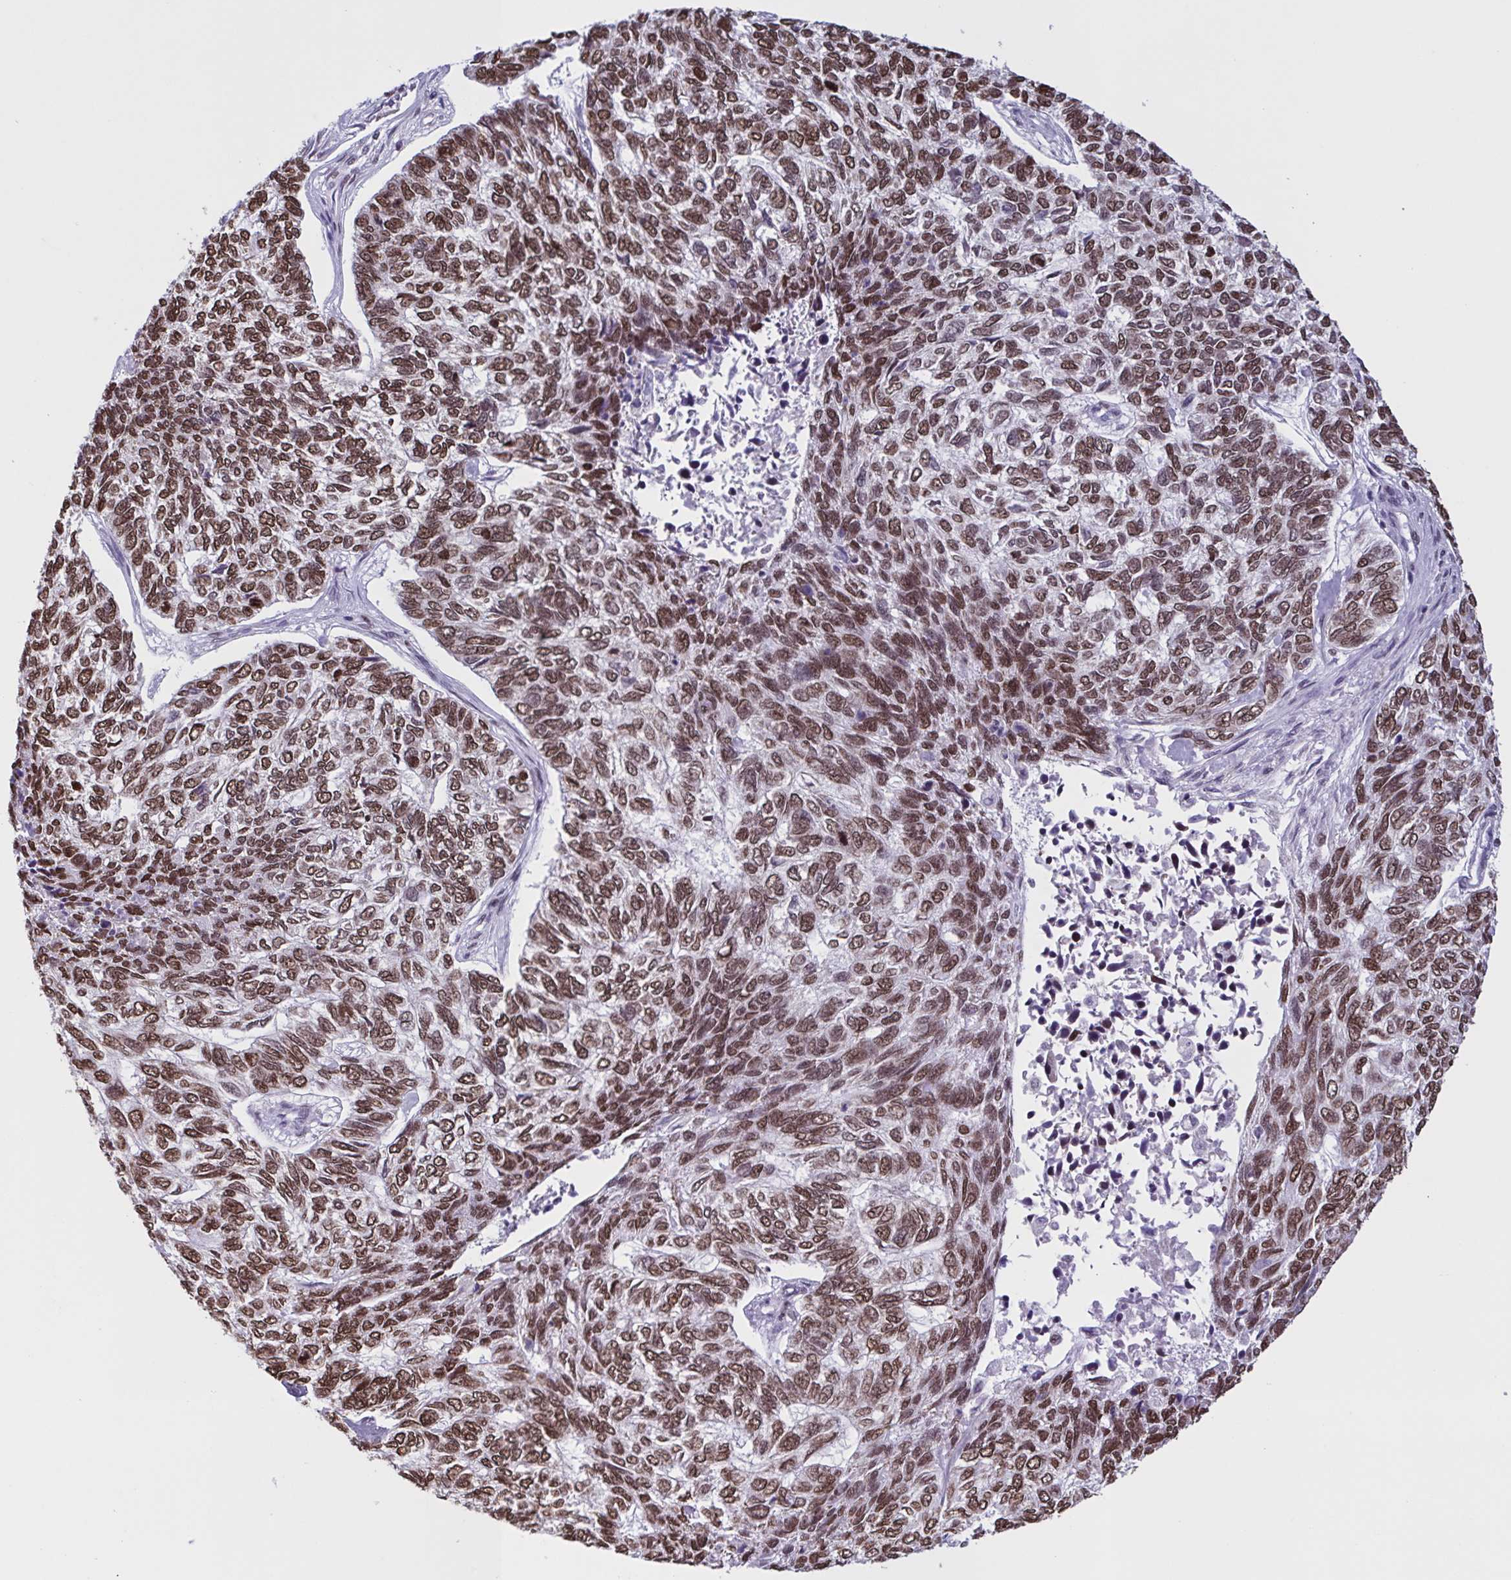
{"staining": {"intensity": "moderate", "quantity": ">75%", "location": "nuclear"}, "tissue": "skin cancer", "cell_type": "Tumor cells", "image_type": "cancer", "snomed": [{"axis": "morphology", "description": "Basal cell carcinoma"}, {"axis": "topography", "description": "Skin"}], "caption": "Skin basal cell carcinoma stained with a brown dye demonstrates moderate nuclear positive expression in approximately >75% of tumor cells.", "gene": "TIMM21", "patient": {"sex": "female", "age": 65}}